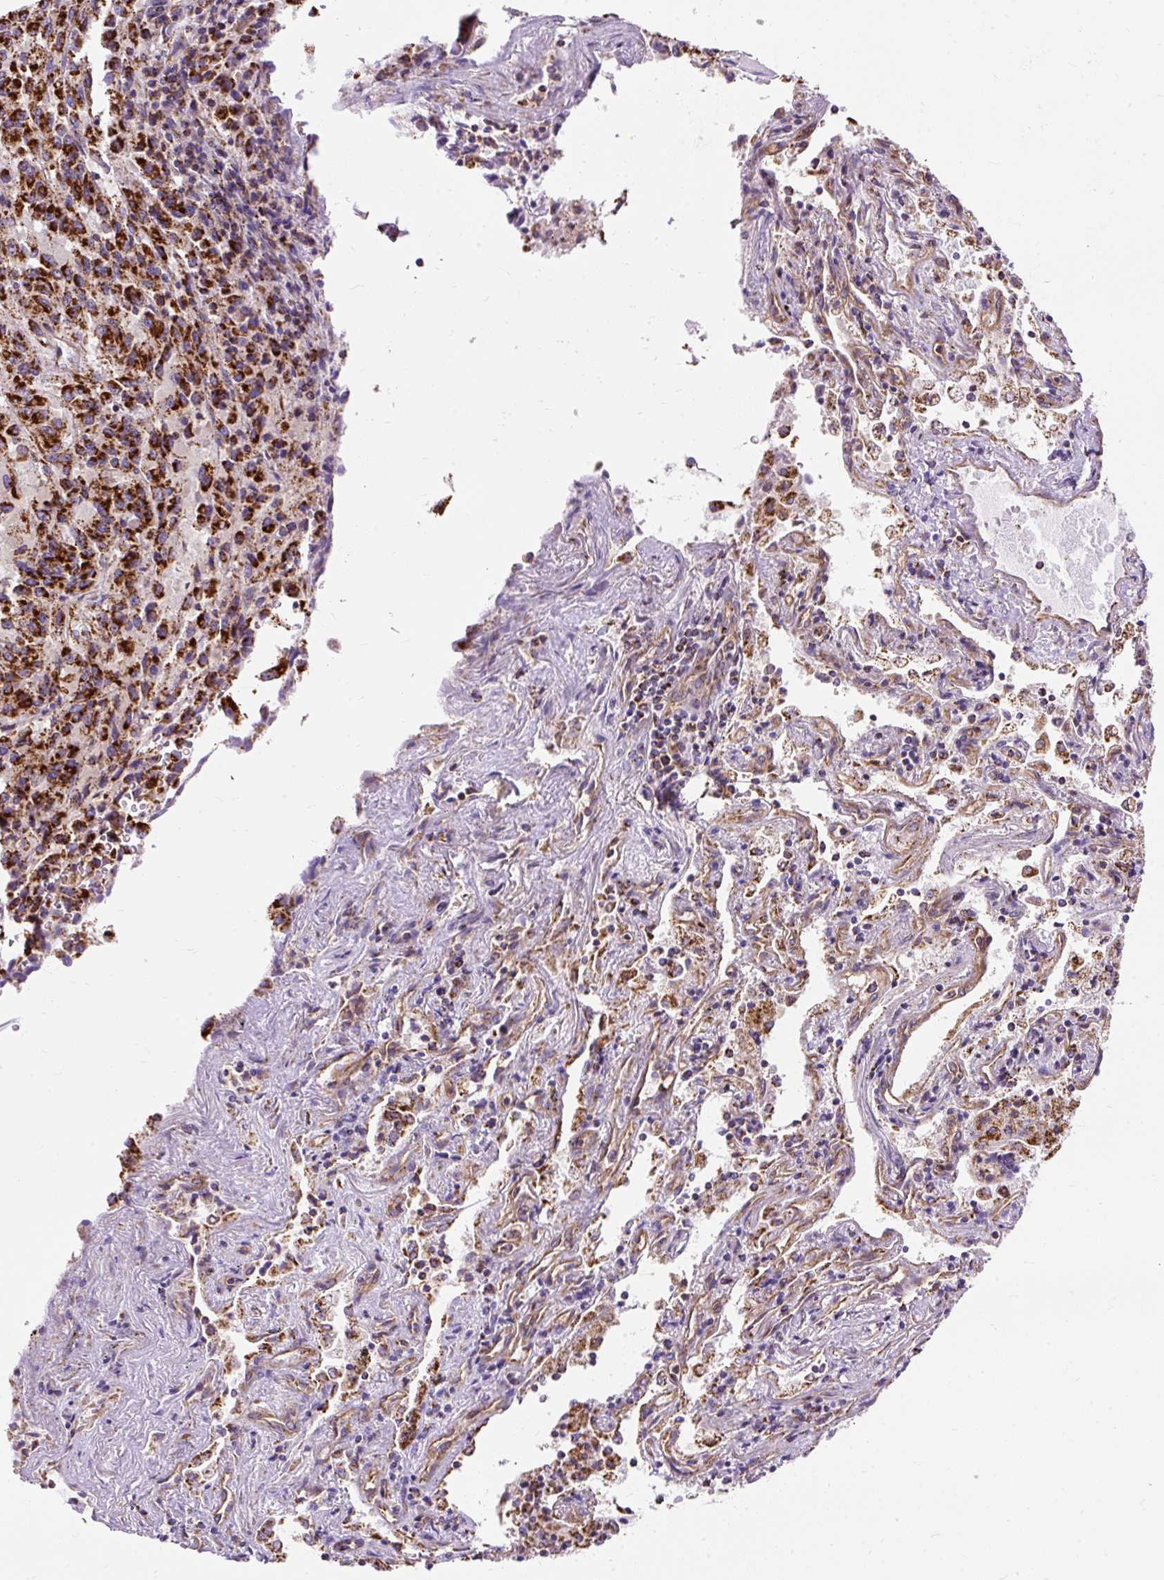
{"staining": {"intensity": "strong", "quantity": ">75%", "location": "cytoplasmic/membranous"}, "tissue": "melanoma", "cell_type": "Tumor cells", "image_type": "cancer", "snomed": [{"axis": "morphology", "description": "Malignant melanoma, Metastatic site"}, {"axis": "topography", "description": "Lung"}], "caption": "Immunohistochemistry (IHC) of malignant melanoma (metastatic site) demonstrates high levels of strong cytoplasmic/membranous staining in approximately >75% of tumor cells.", "gene": "CEP290", "patient": {"sex": "male", "age": 64}}